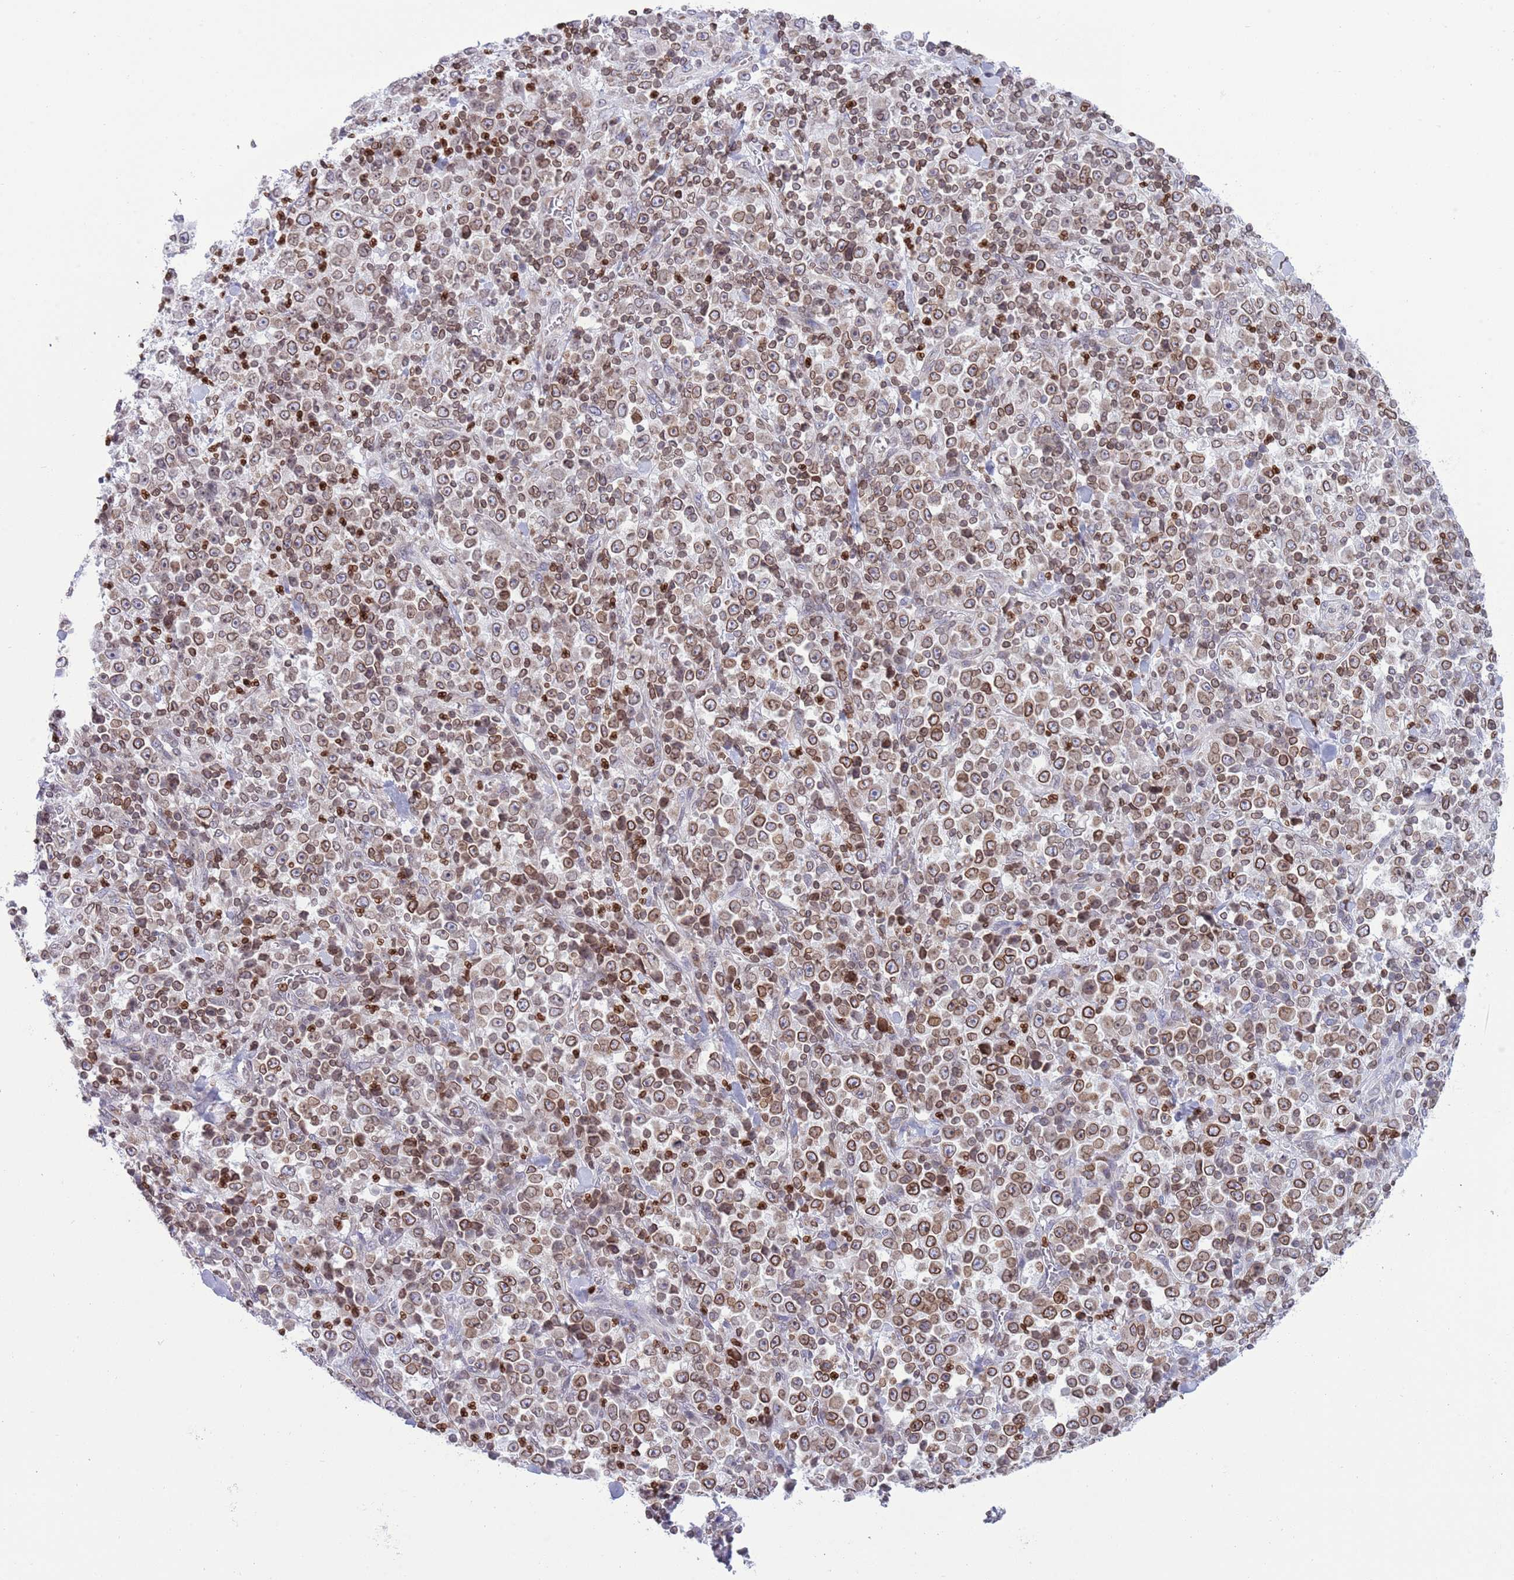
{"staining": {"intensity": "moderate", "quantity": ">75%", "location": "cytoplasmic/membranous,nuclear"}, "tissue": "stomach cancer", "cell_type": "Tumor cells", "image_type": "cancer", "snomed": [{"axis": "morphology", "description": "Normal tissue, NOS"}, {"axis": "morphology", "description": "Adenocarcinoma, NOS"}, {"axis": "topography", "description": "Stomach, upper"}, {"axis": "topography", "description": "Stomach"}], "caption": "About >75% of tumor cells in stomach cancer demonstrate moderate cytoplasmic/membranous and nuclear protein staining as visualized by brown immunohistochemical staining.", "gene": "LBR", "patient": {"sex": "male", "age": 59}}